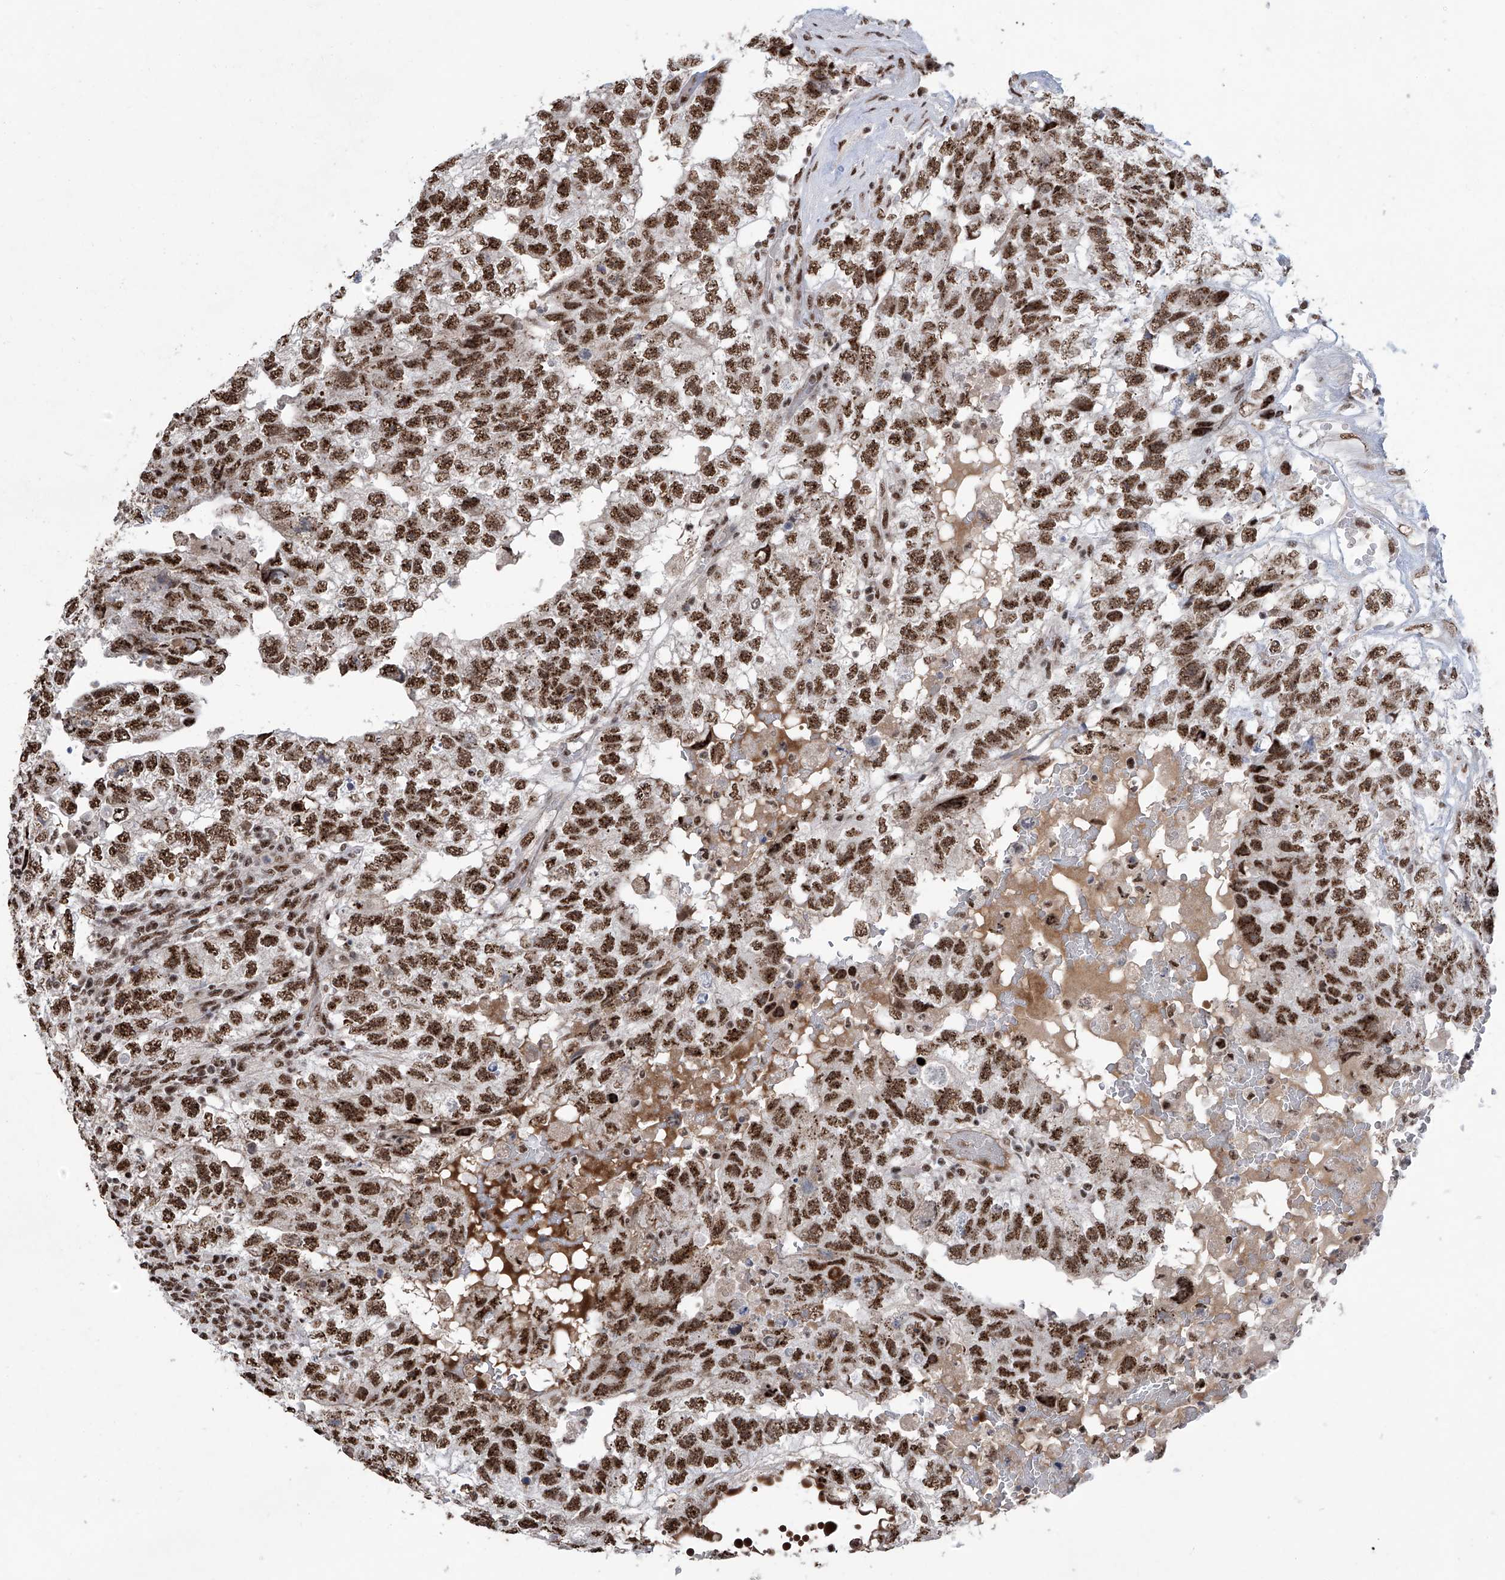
{"staining": {"intensity": "strong", "quantity": ">75%", "location": "nuclear"}, "tissue": "testis cancer", "cell_type": "Tumor cells", "image_type": "cancer", "snomed": [{"axis": "morphology", "description": "Carcinoma, Embryonal, NOS"}, {"axis": "topography", "description": "Testis"}], "caption": "Protein positivity by IHC exhibits strong nuclear staining in approximately >75% of tumor cells in testis cancer (embryonal carcinoma).", "gene": "FBXL4", "patient": {"sex": "male", "age": 36}}